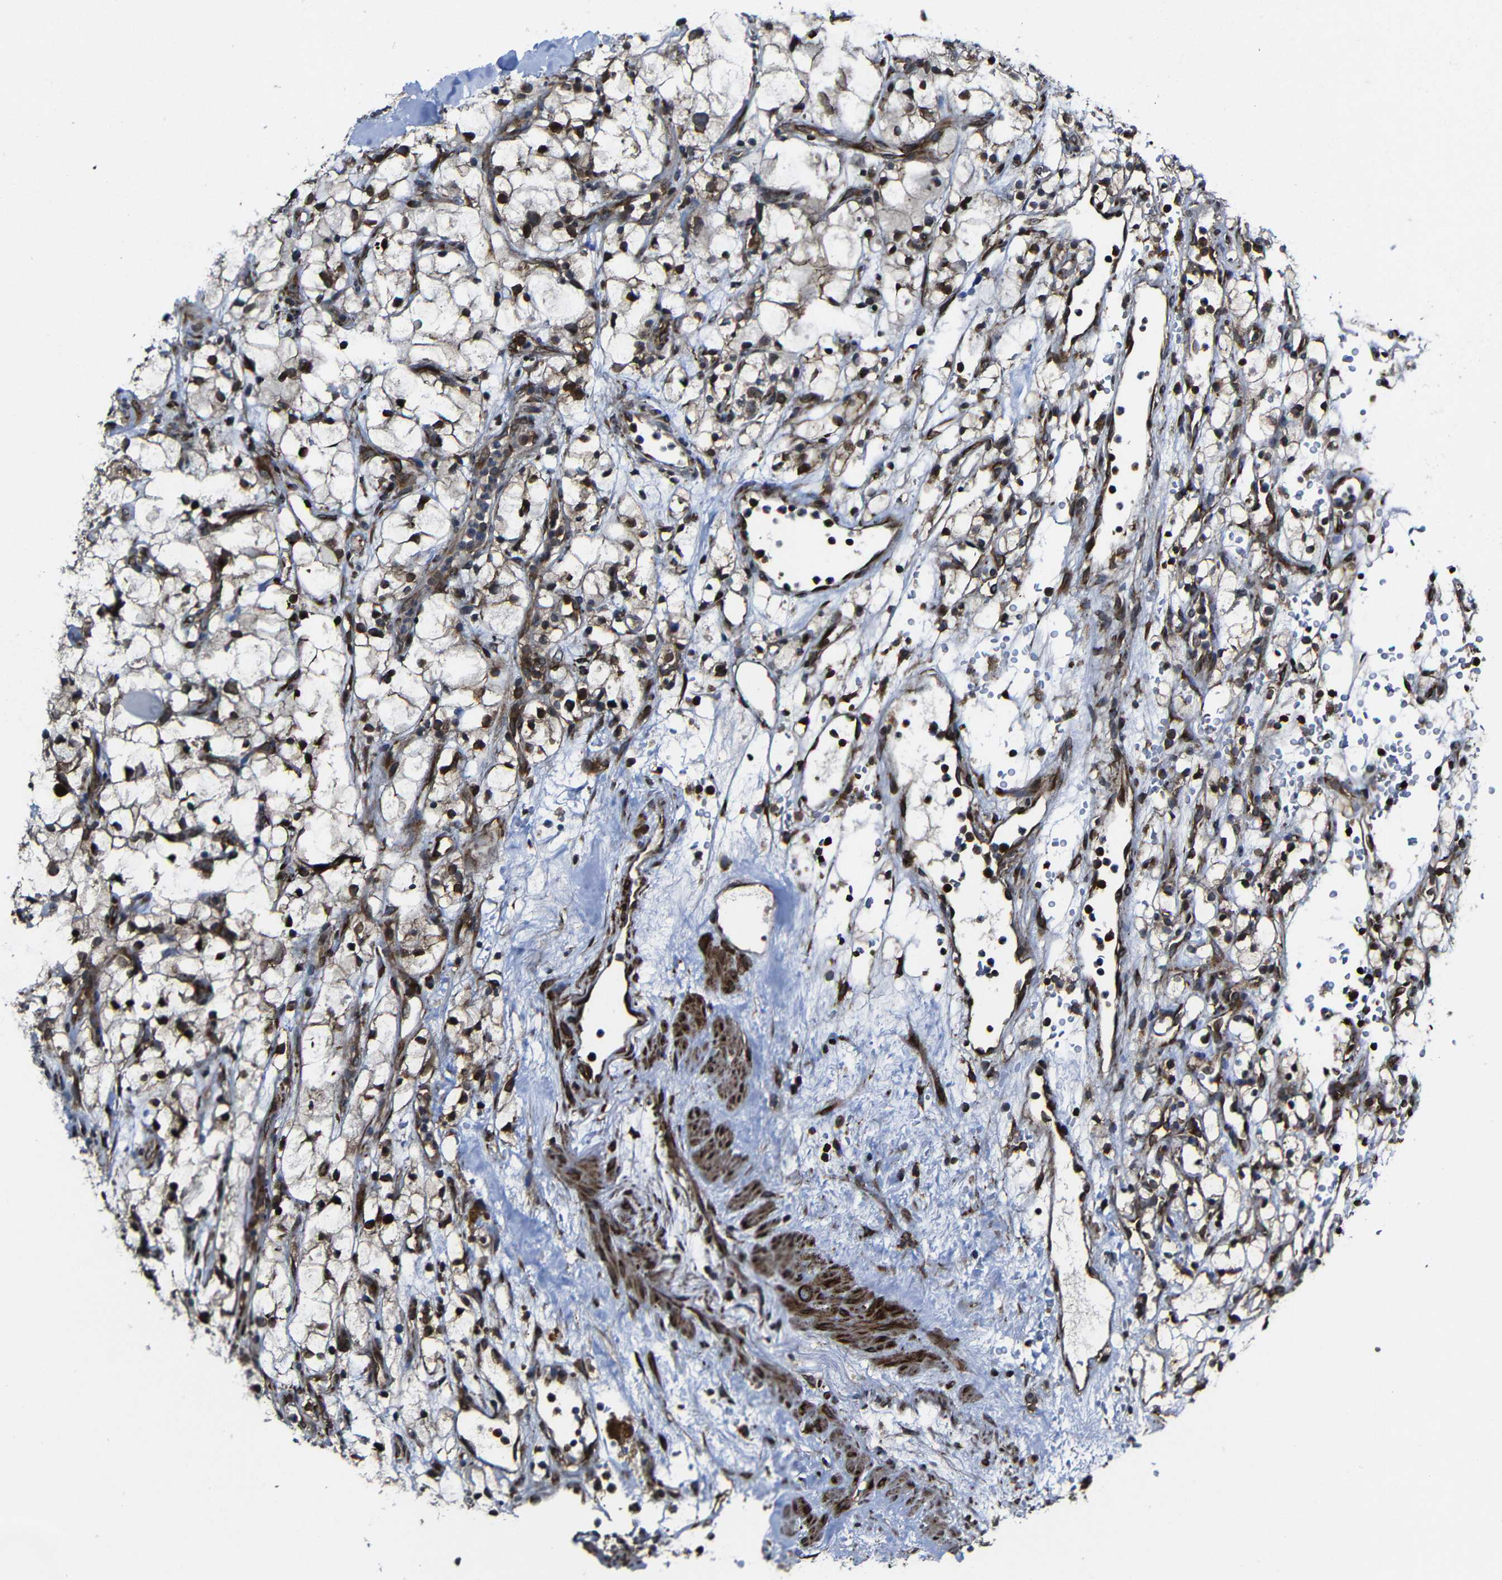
{"staining": {"intensity": "strong", "quantity": ">75%", "location": "cytoplasmic/membranous,nuclear"}, "tissue": "renal cancer", "cell_type": "Tumor cells", "image_type": "cancer", "snomed": [{"axis": "morphology", "description": "Adenocarcinoma, NOS"}, {"axis": "topography", "description": "Kidney"}], "caption": "Adenocarcinoma (renal) tissue reveals strong cytoplasmic/membranous and nuclear positivity in approximately >75% of tumor cells, visualized by immunohistochemistry. (Brightfield microscopy of DAB IHC at high magnification).", "gene": "KIAA0513", "patient": {"sex": "female", "age": 60}}